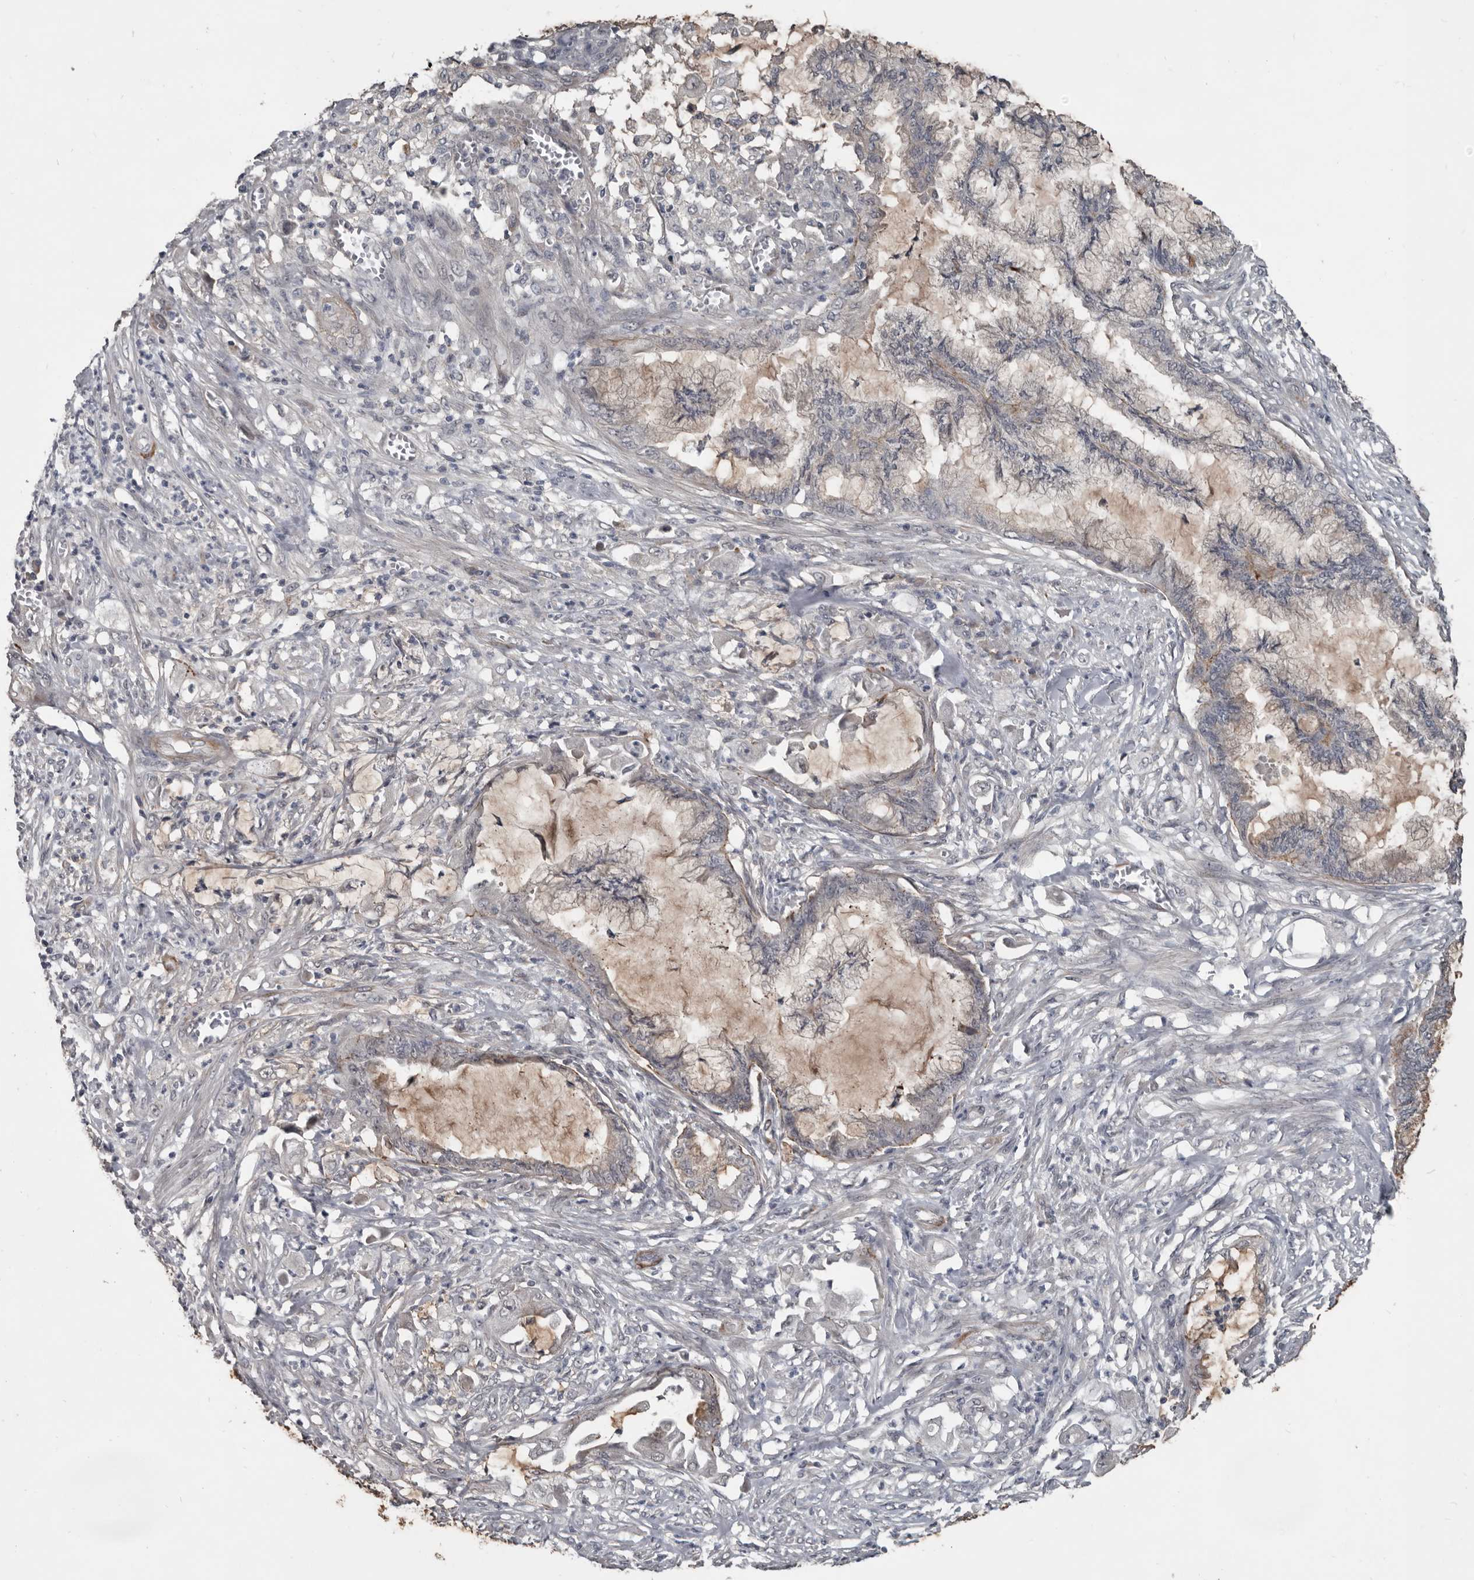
{"staining": {"intensity": "weak", "quantity": "<25%", "location": "cytoplasmic/membranous"}, "tissue": "endometrial cancer", "cell_type": "Tumor cells", "image_type": "cancer", "snomed": [{"axis": "morphology", "description": "Adenocarcinoma, NOS"}, {"axis": "topography", "description": "Endometrium"}], "caption": "This histopathology image is of endometrial cancer stained with immunohistochemistry (IHC) to label a protein in brown with the nuclei are counter-stained blue. There is no staining in tumor cells.", "gene": "C1orf216", "patient": {"sex": "female", "age": 86}}